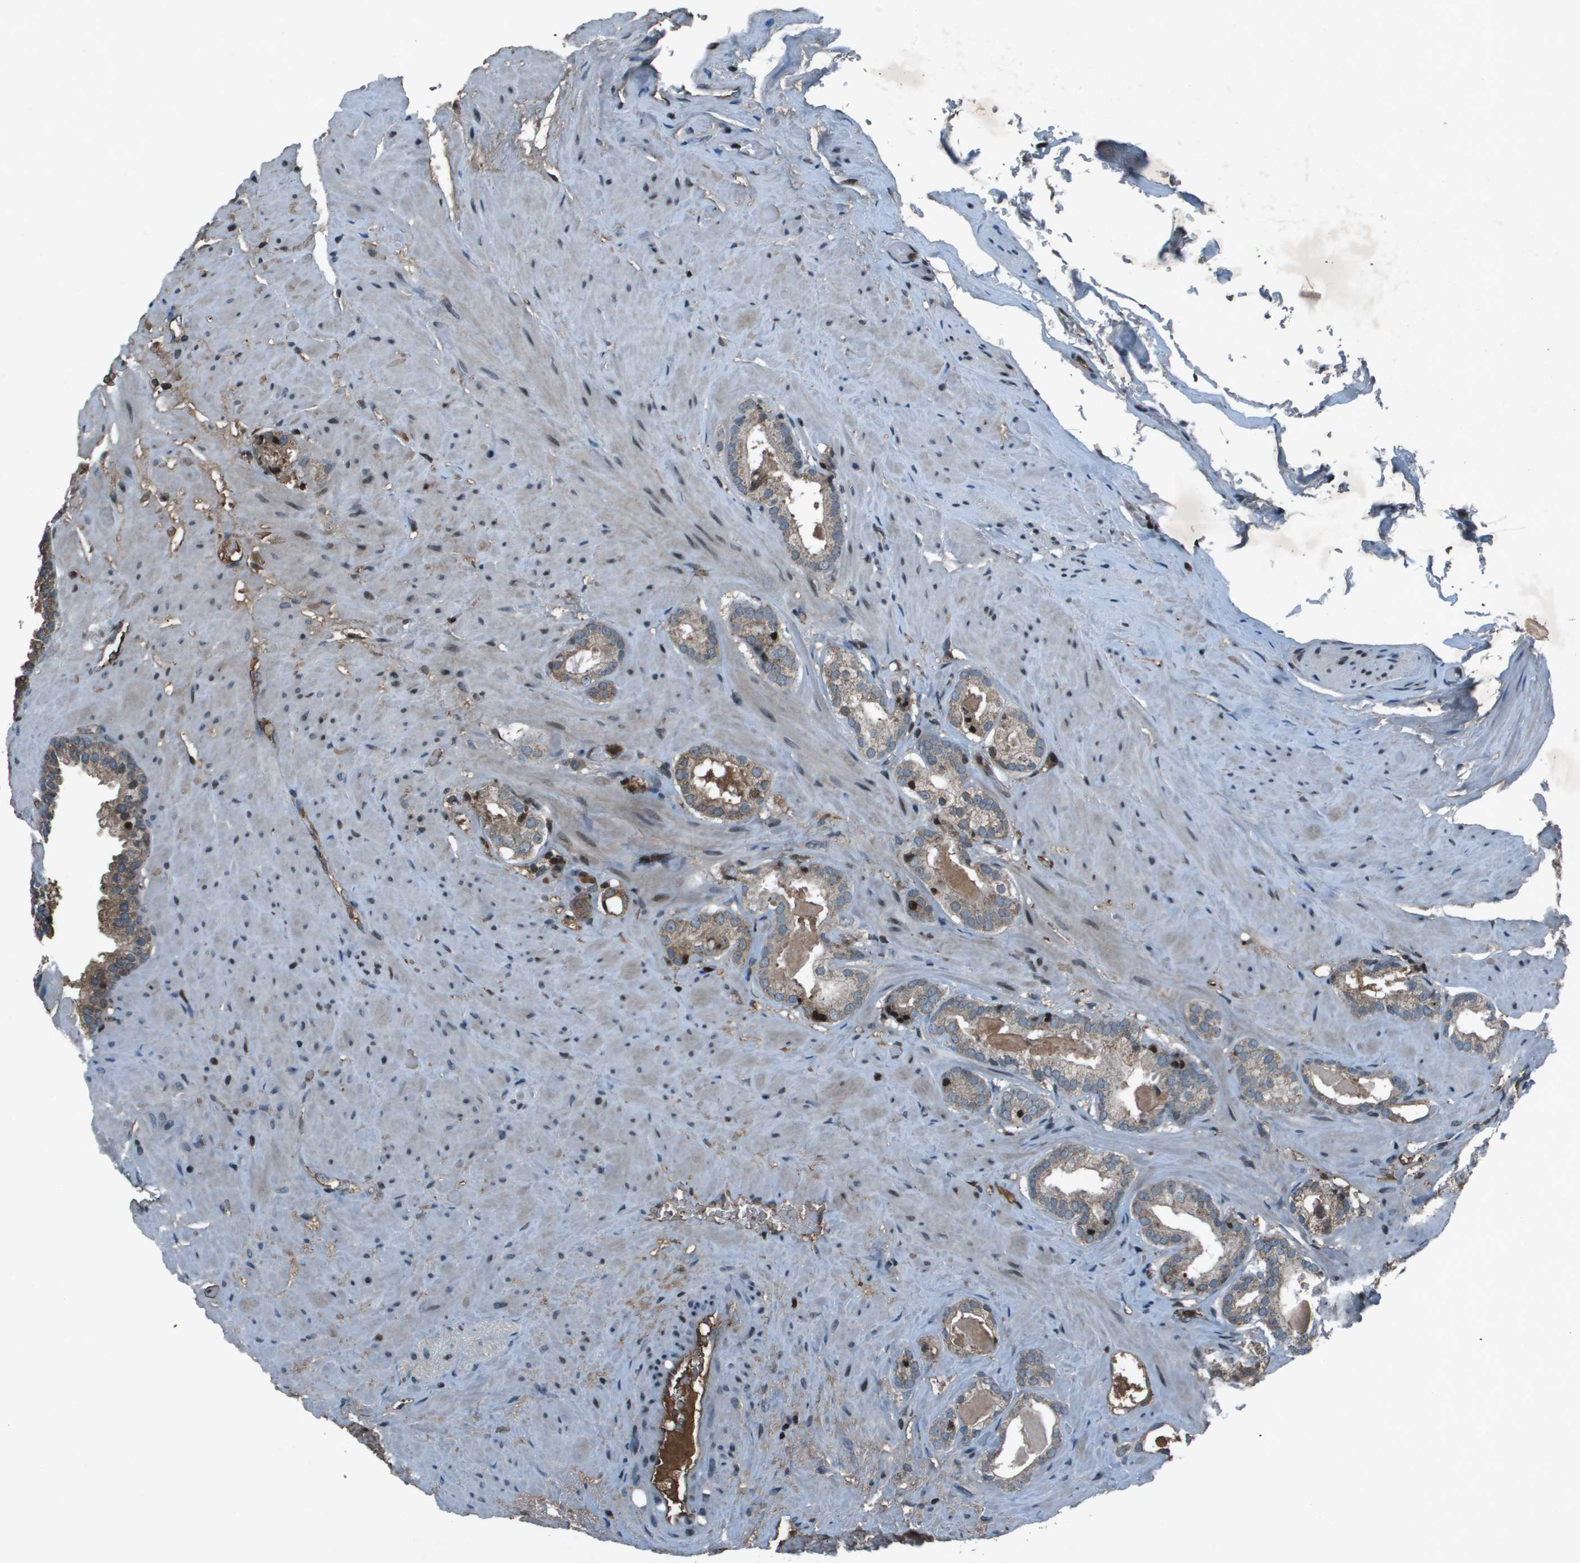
{"staining": {"intensity": "weak", "quantity": "<25%", "location": "cytoplasmic/membranous"}, "tissue": "prostate cancer", "cell_type": "Tumor cells", "image_type": "cancer", "snomed": [{"axis": "morphology", "description": "Adenocarcinoma, High grade"}, {"axis": "topography", "description": "Prostate"}], "caption": "High power microscopy micrograph of an immunohistochemistry photomicrograph of high-grade adenocarcinoma (prostate), revealing no significant expression in tumor cells. Nuclei are stained in blue.", "gene": "CXCL12", "patient": {"sex": "male", "age": 64}}